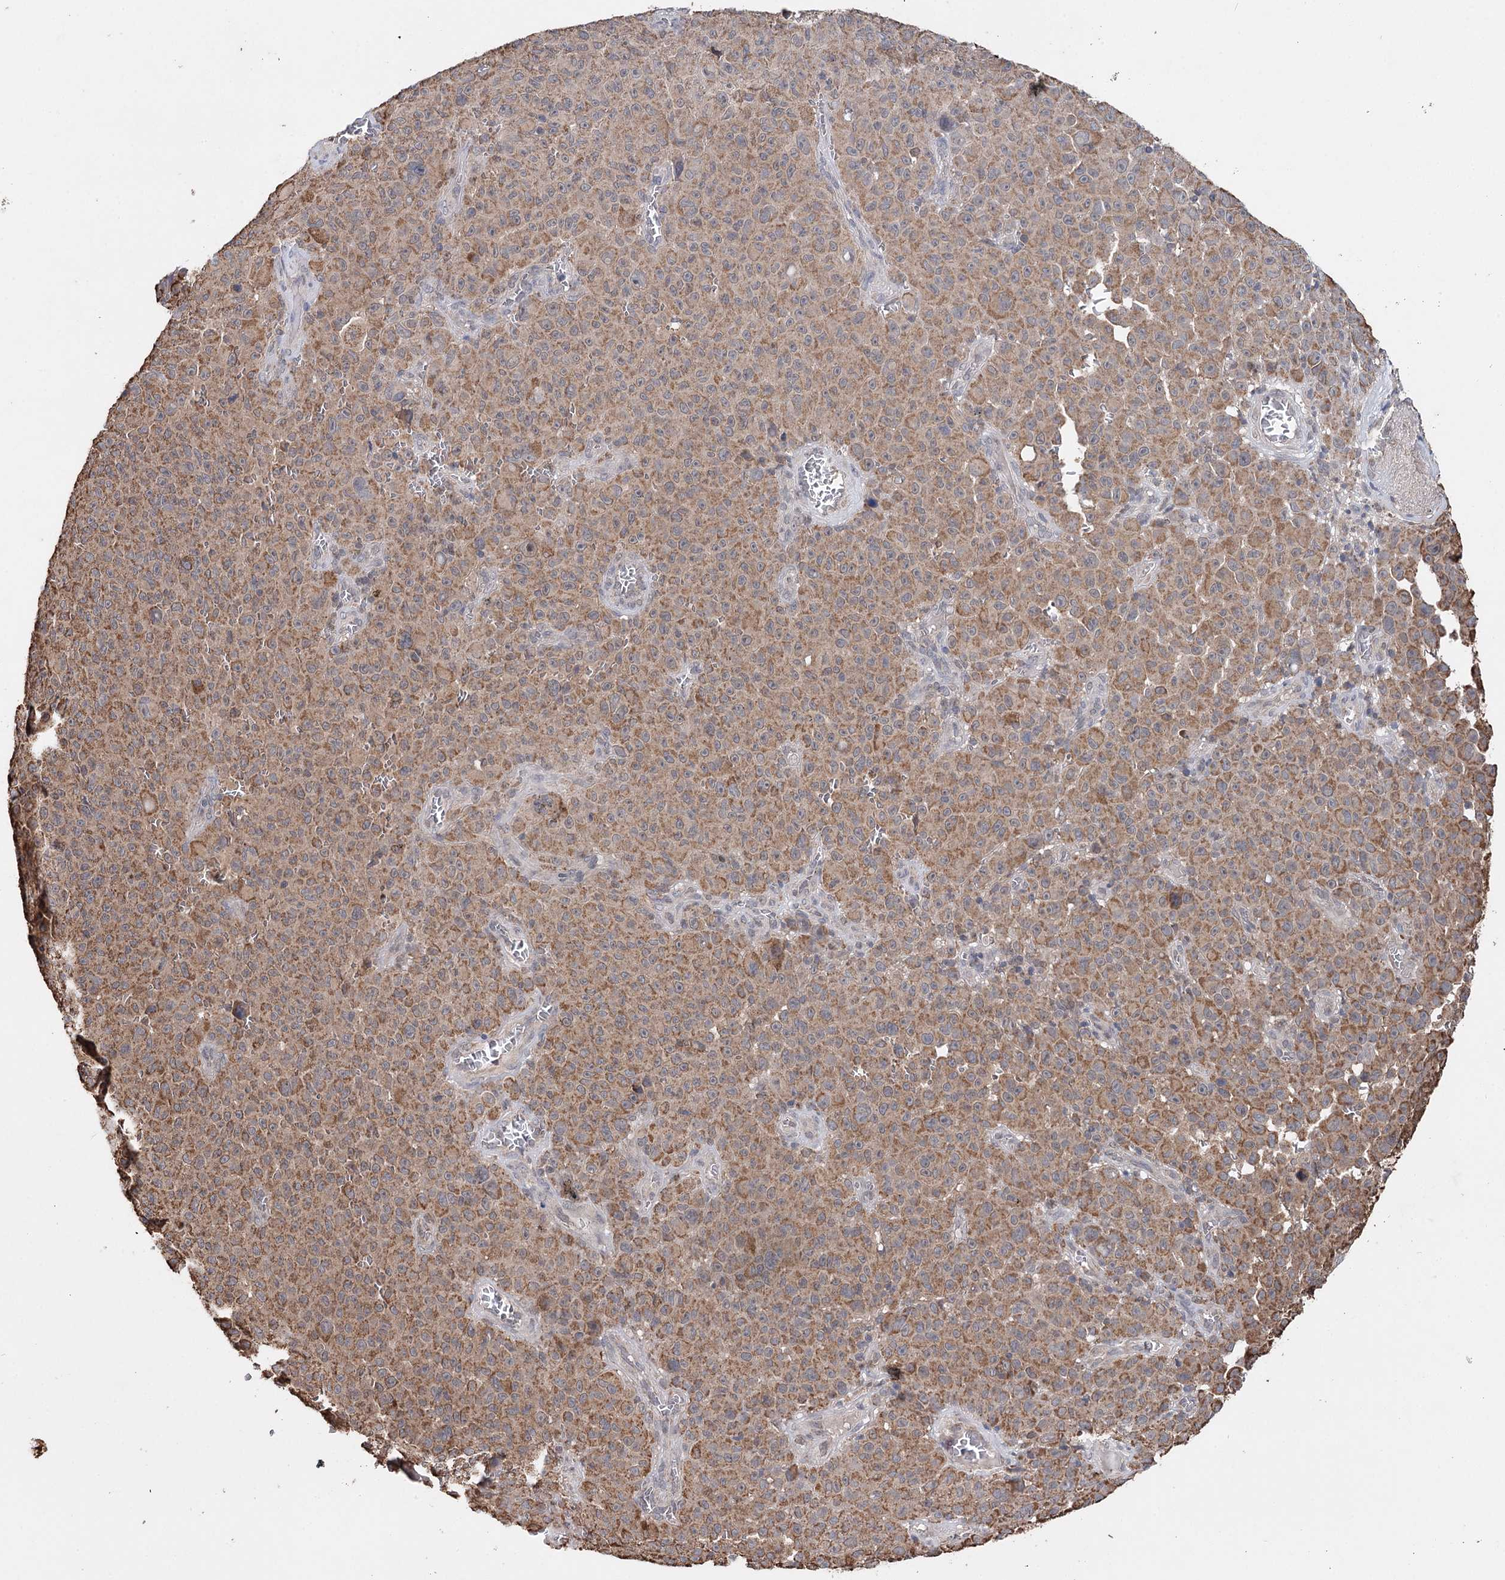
{"staining": {"intensity": "moderate", "quantity": ">75%", "location": "cytoplasmic/membranous"}, "tissue": "melanoma", "cell_type": "Tumor cells", "image_type": "cancer", "snomed": [{"axis": "morphology", "description": "Malignant melanoma, NOS"}, {"axis": "topography", "description": "Skin"}], "caption": "Immunohistochemistry (IHC) staining of melanoma, which reveals medium levels of moderate cytoplasmic/membranous expression in about >75% of tumor cells indicating moderate cytoplasmic/membranous protein expression. The staining was performed using DAB (brown) for protein detection and nuclei were counterstained in hematoxylin (blue).", "gene": "PIK3CB", "patient": {"sex": "female", "age": 82}}